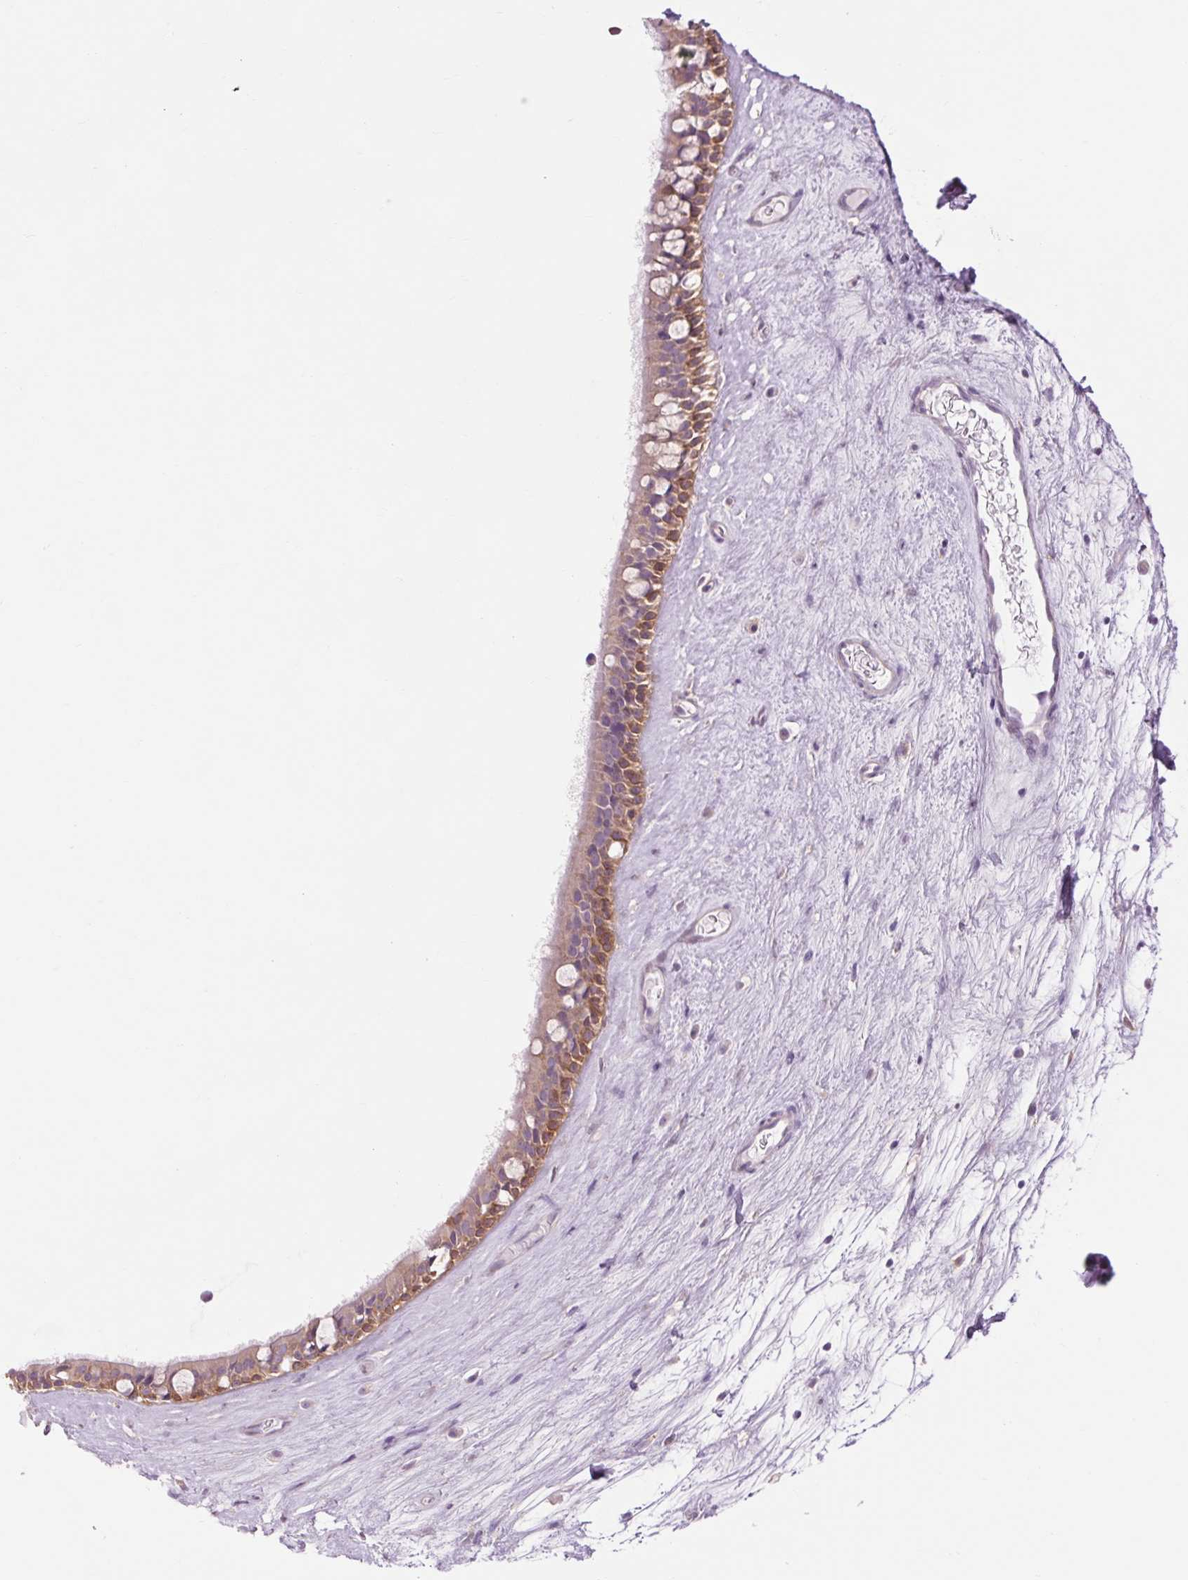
{"staining": {"intensity": "weak", "quantity": "25%-75%", "location": "cytoplasmic/membranous"}, "tissue": "nasopharynx", "cell_type": "Respiratory epithelial cells", "image_type": "normal", "snomed": [{"axis": "morphology", "description": "Normal tissue, NOS"}, {"axis": "topography", "description": "Nasopharynx"}], "caption": "Protein expression analysis of benign human nasopharynx reveals weak cytoplasmic/membranous staining in approximately 25%-75% of respiratory epithelial cells.", "gene": "SOWAHC", "patient": {"sex": "male", "age": 68}}